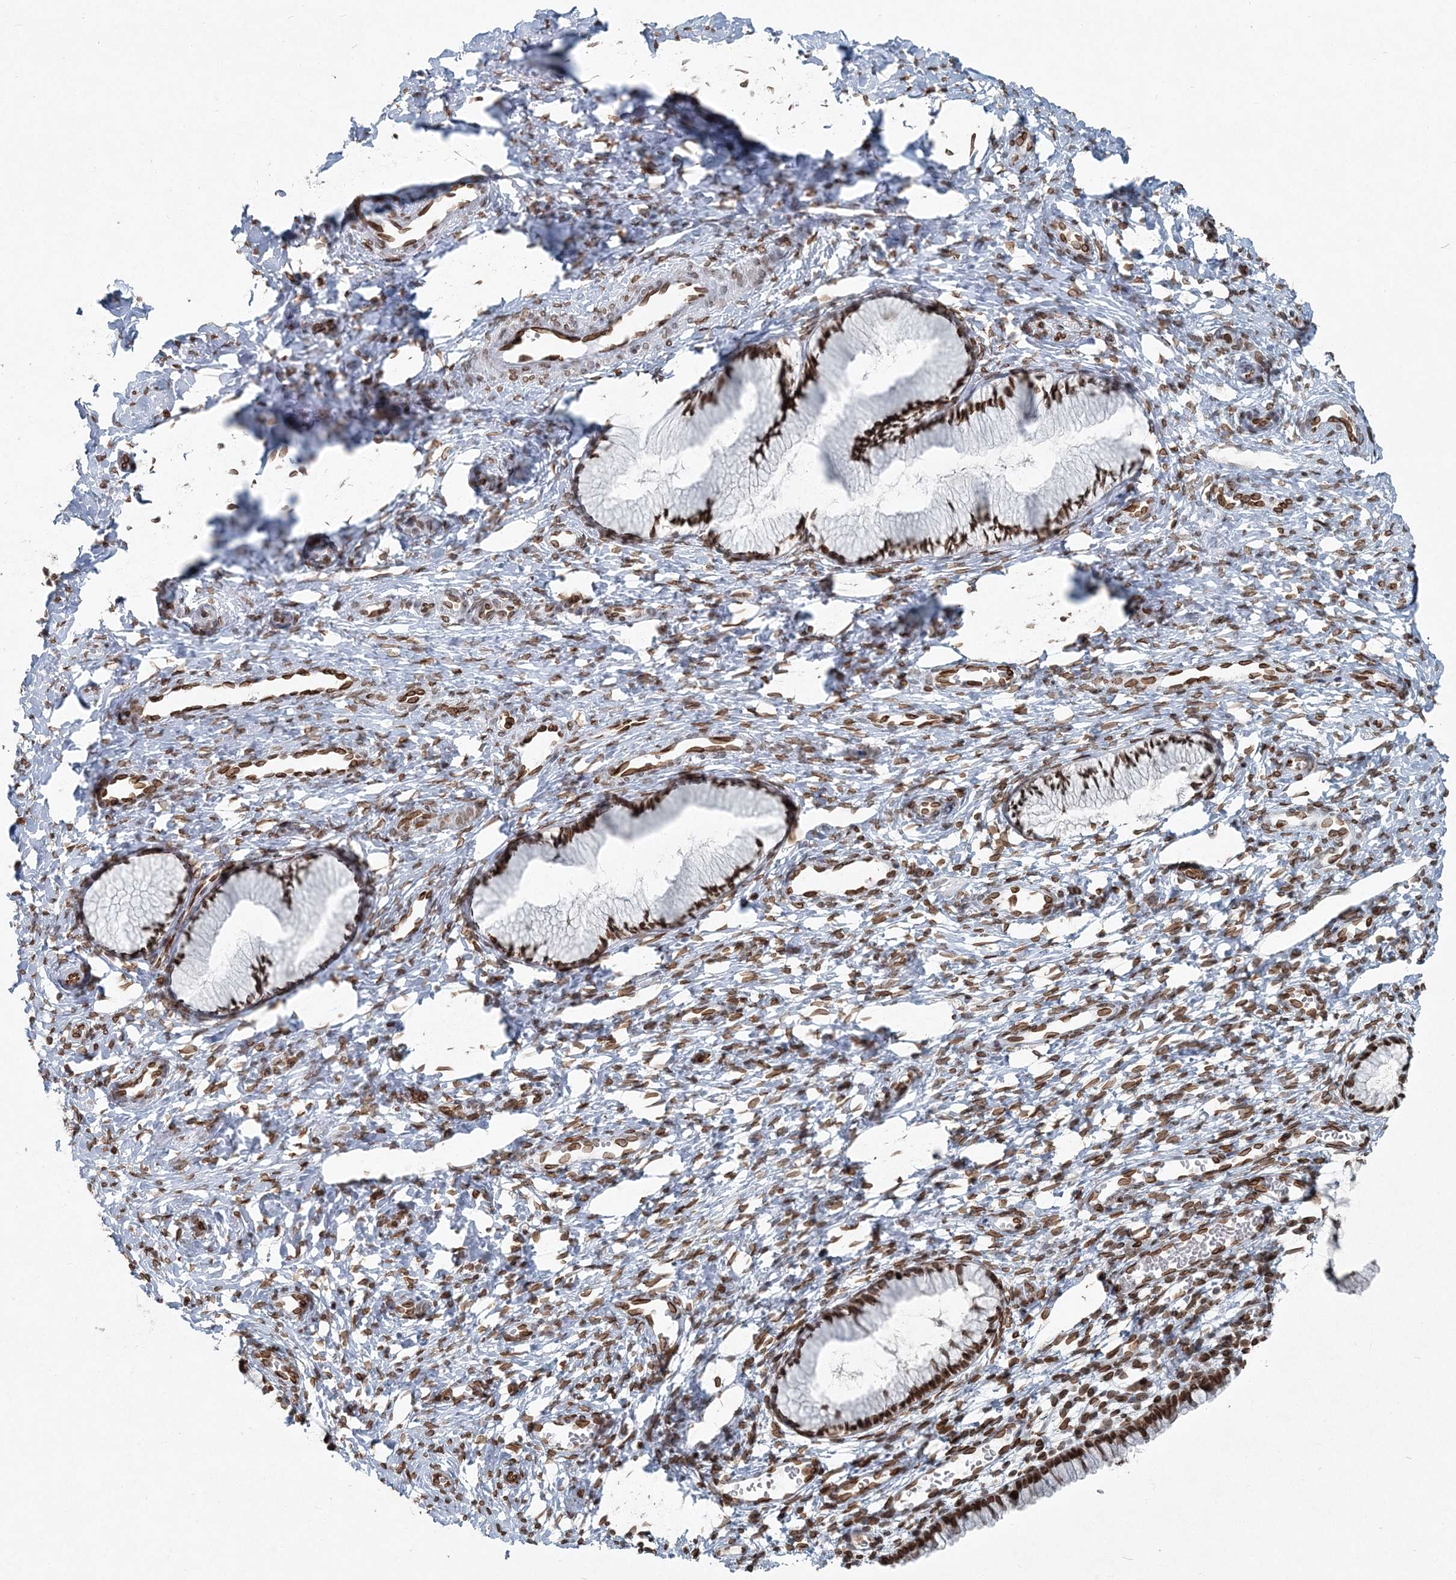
{"staining": {"intensity": "moderate", "quantity": ">75%", "location": "cytoplasmic/membranous,nuclear"}, "tissue": "cervix", "cell_type": "Glandular cells", "image_type": "normal", "snomed": [{"axis": "morphology", "description": "Normal tissue, NOS"}, {"axis": "topography", "description": "Cervix"}], "caption": "Immunohistochemistry (DAB) staining of normal cervix displays moderate cytoplasmic/membranous,nuclear protein positivity in approximately >75% of glandular cells. Nuclei are stained in blue.", "gene": "GJD4", "patient": {"sex": "female", "age": 27}}